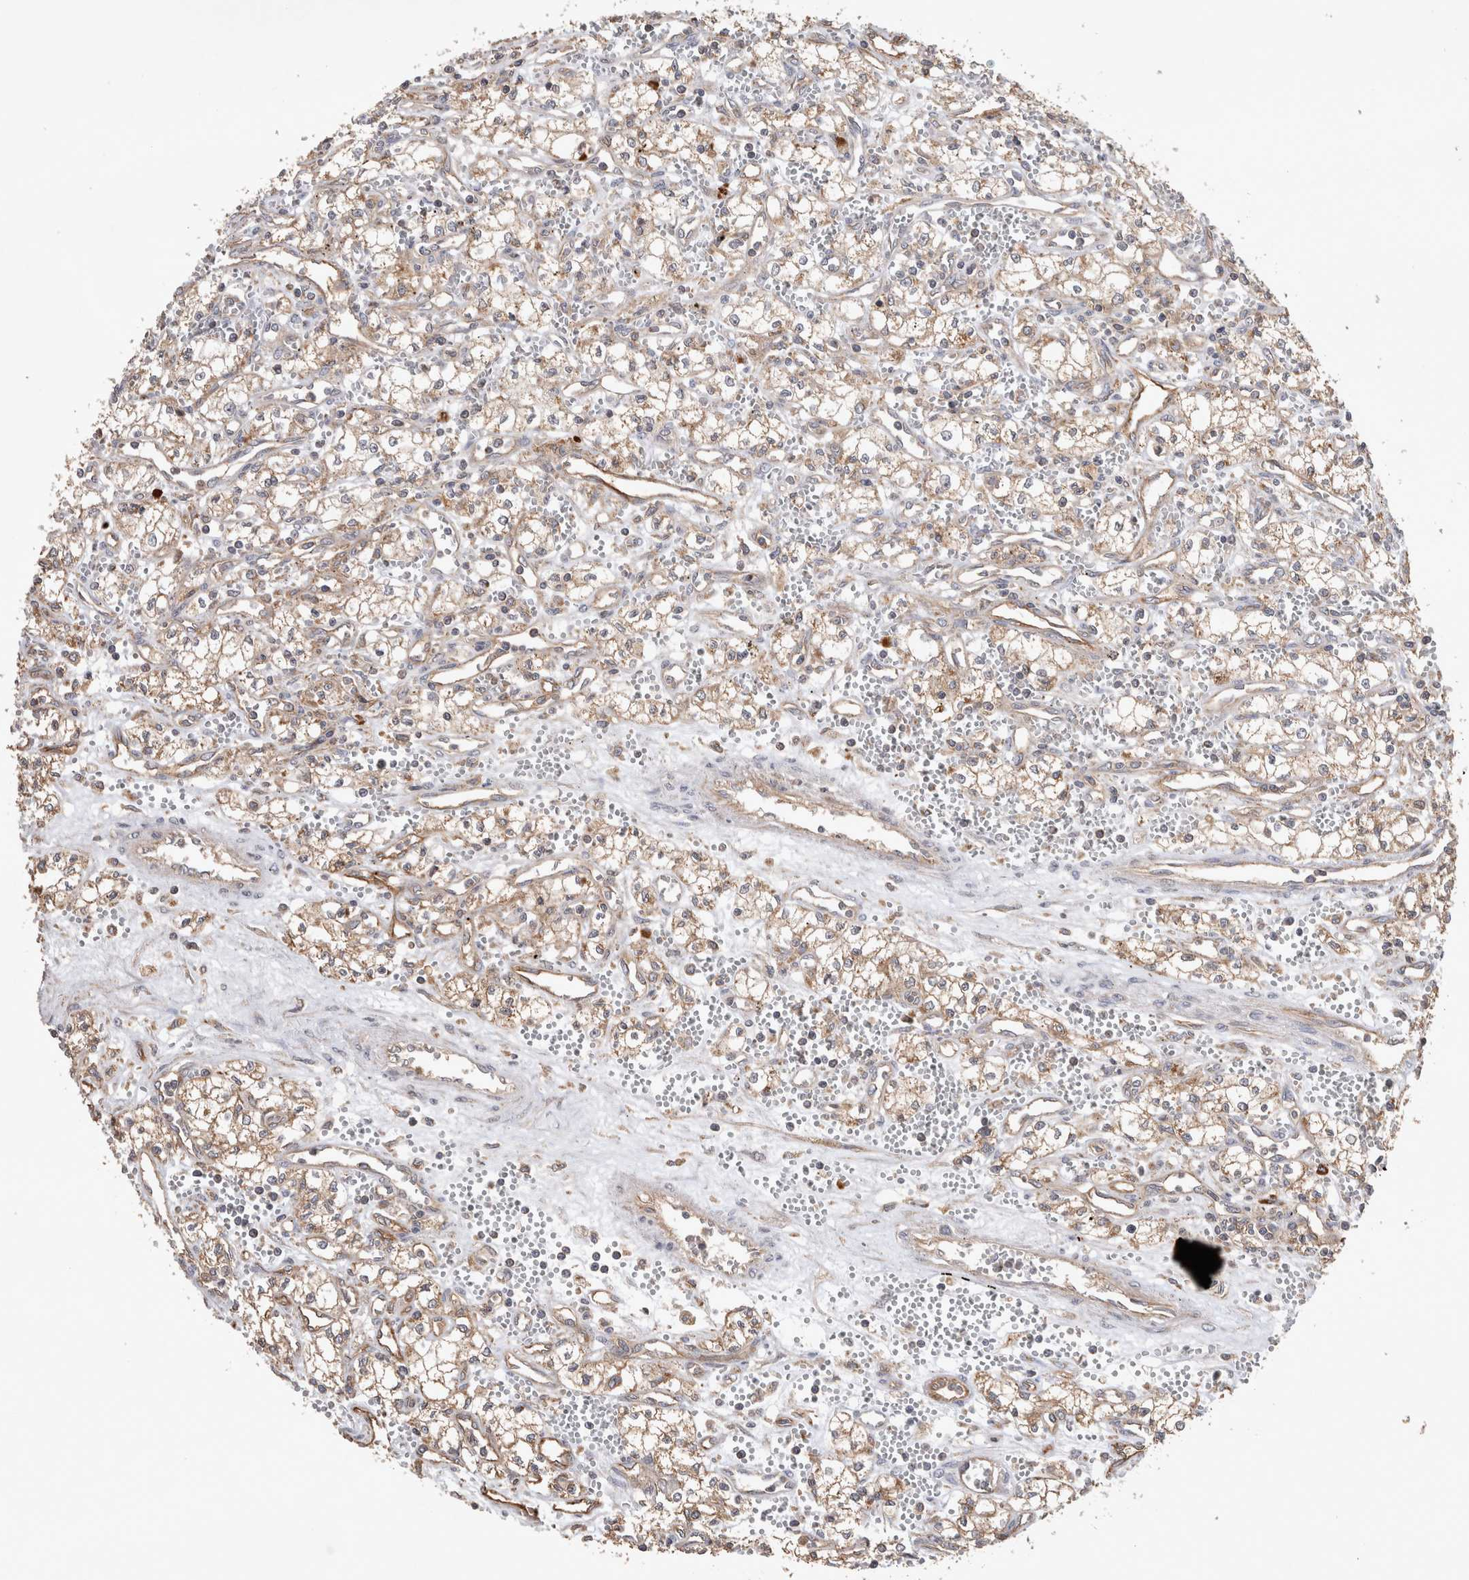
{"staining": {"intensity": "weak", "quantity": ">75%", "location": "cytoplasmic/membranous"}, "tissue": "renal cancer", "cell_type": "Tumor cells", "image_type": "cancer", "snomed": [{"axis": "morphology", "description": "Adenocarcinoma, NOS"}, {"axis": "topography", "description": "Kidney"}], "caption": "Human renal cancer stained for a protein (brown) reveals weak cytoplasmic/membranous positive positivity in about >75% of tumor cells.", "gene": "SERAC1", "patient": {"sex": "male", "age": 59}}